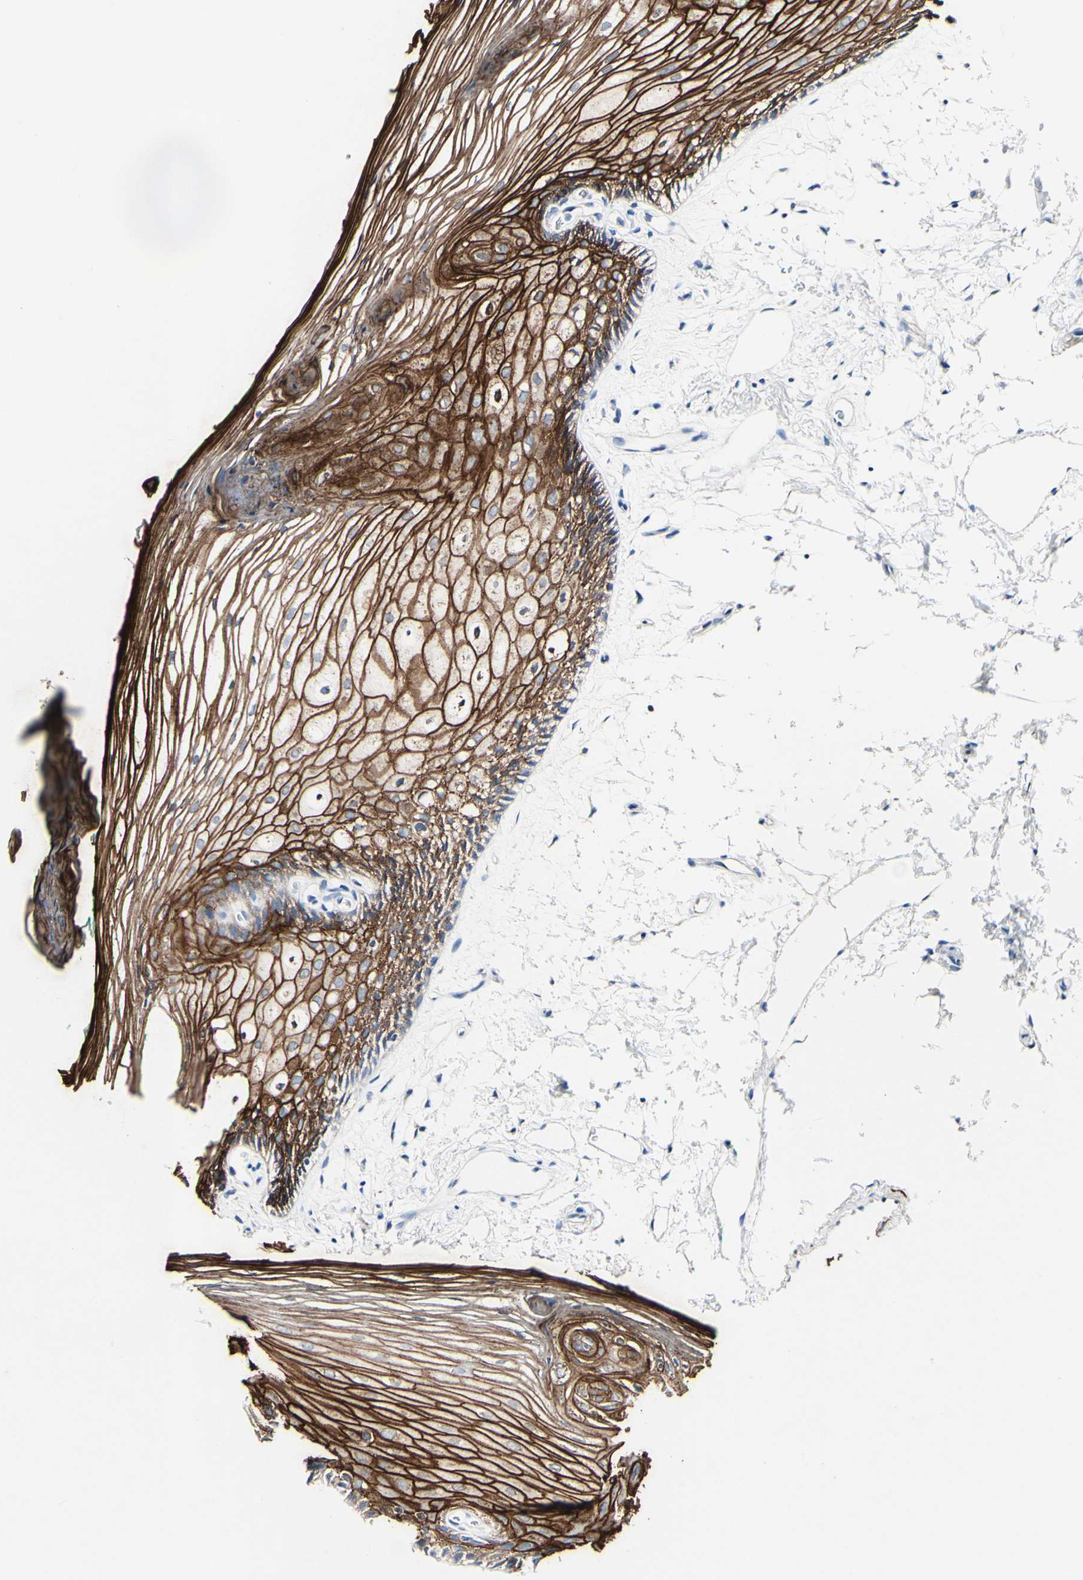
{"staining": {"intensity": "strong", "quantity": ">75%", "location": "cytoplasmic/membranous"}, "tissue": "oral mucosa", "cell_type": "Squamous epithelial cells", "image_type": "normal", "snomed": [{"axis": "morphology", "description": "Normal tissue, NOS"}, {"axis": "topography", "description": "Skeletal muscle"}, {"axis": "topography", "description": "Oral tissue"}, {"axis": "topography", "description": "Peripheral nerve tissue"}], "caption": "Squamous epithelial cells demonstrate high levels of strong cytoplasmic/membranous expression in about >75% of cells in benign human oral mucosa. (DAB IHC, brown staining for protein, blue staining for nuclei).", "gene": "DSC2", "patient": {"sex": "female", "age": 84}}